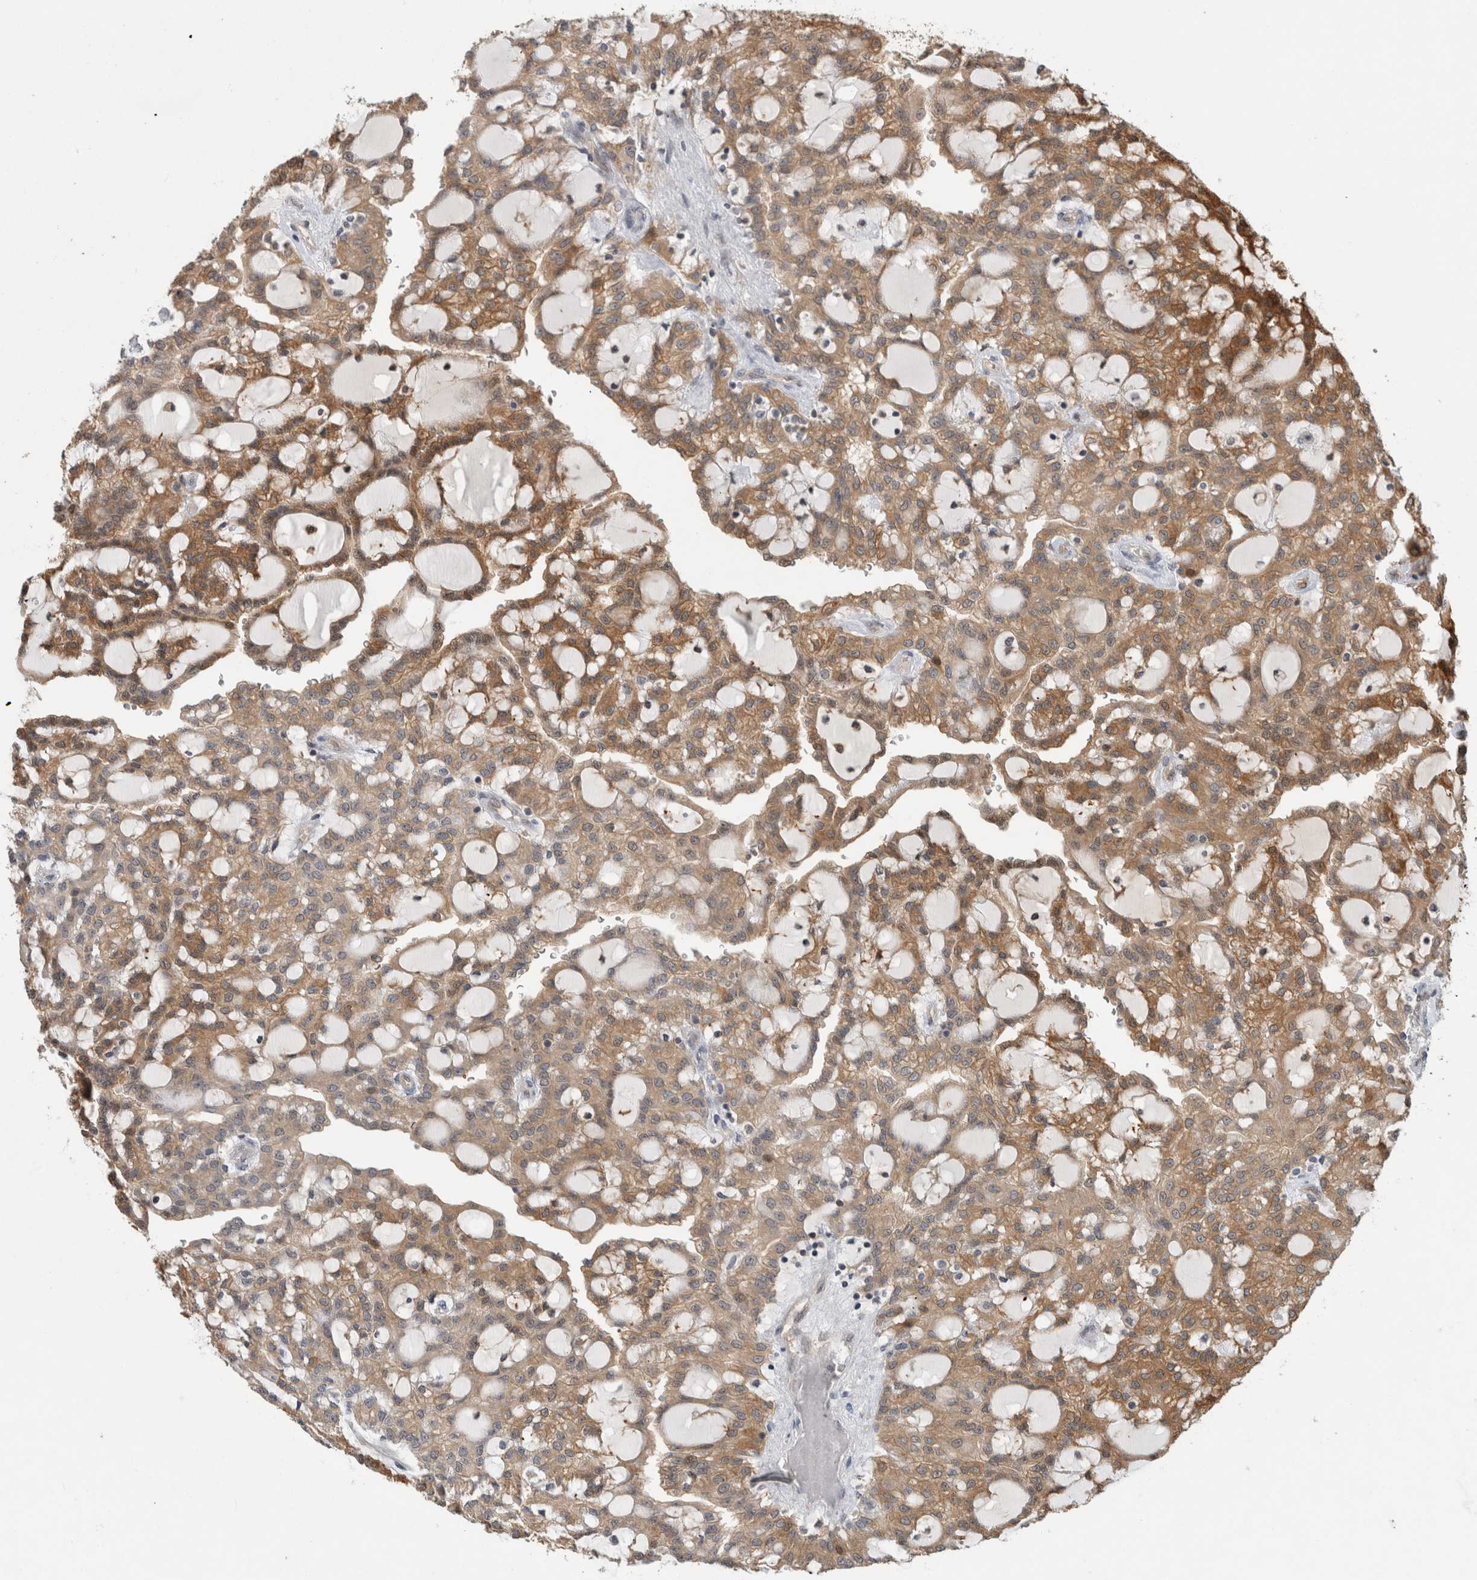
{"staining": {"intensity": "moderate", "quantity": ">75%", "location": "cytoplasmic/membranous"}, "tissue": "renal cancer", "cell_type": "Tumor cells", "image_type": "cancer", "snomed": [{"axis": "morphology", "description": "Adenocarcinoma, NOS"}, {"axis": "topography", "description": "Kidney"}], "caption": "DAB (3,3'-diaminobenzidine) immunohistochemical staining of human adenocarcinoma (renal) reveals moderate cytoplasmic/membranous protein expression in approximately >75% of tumor cells.", "gene": "ASTN2", "patient": {"sex": "male", "age": 63}}